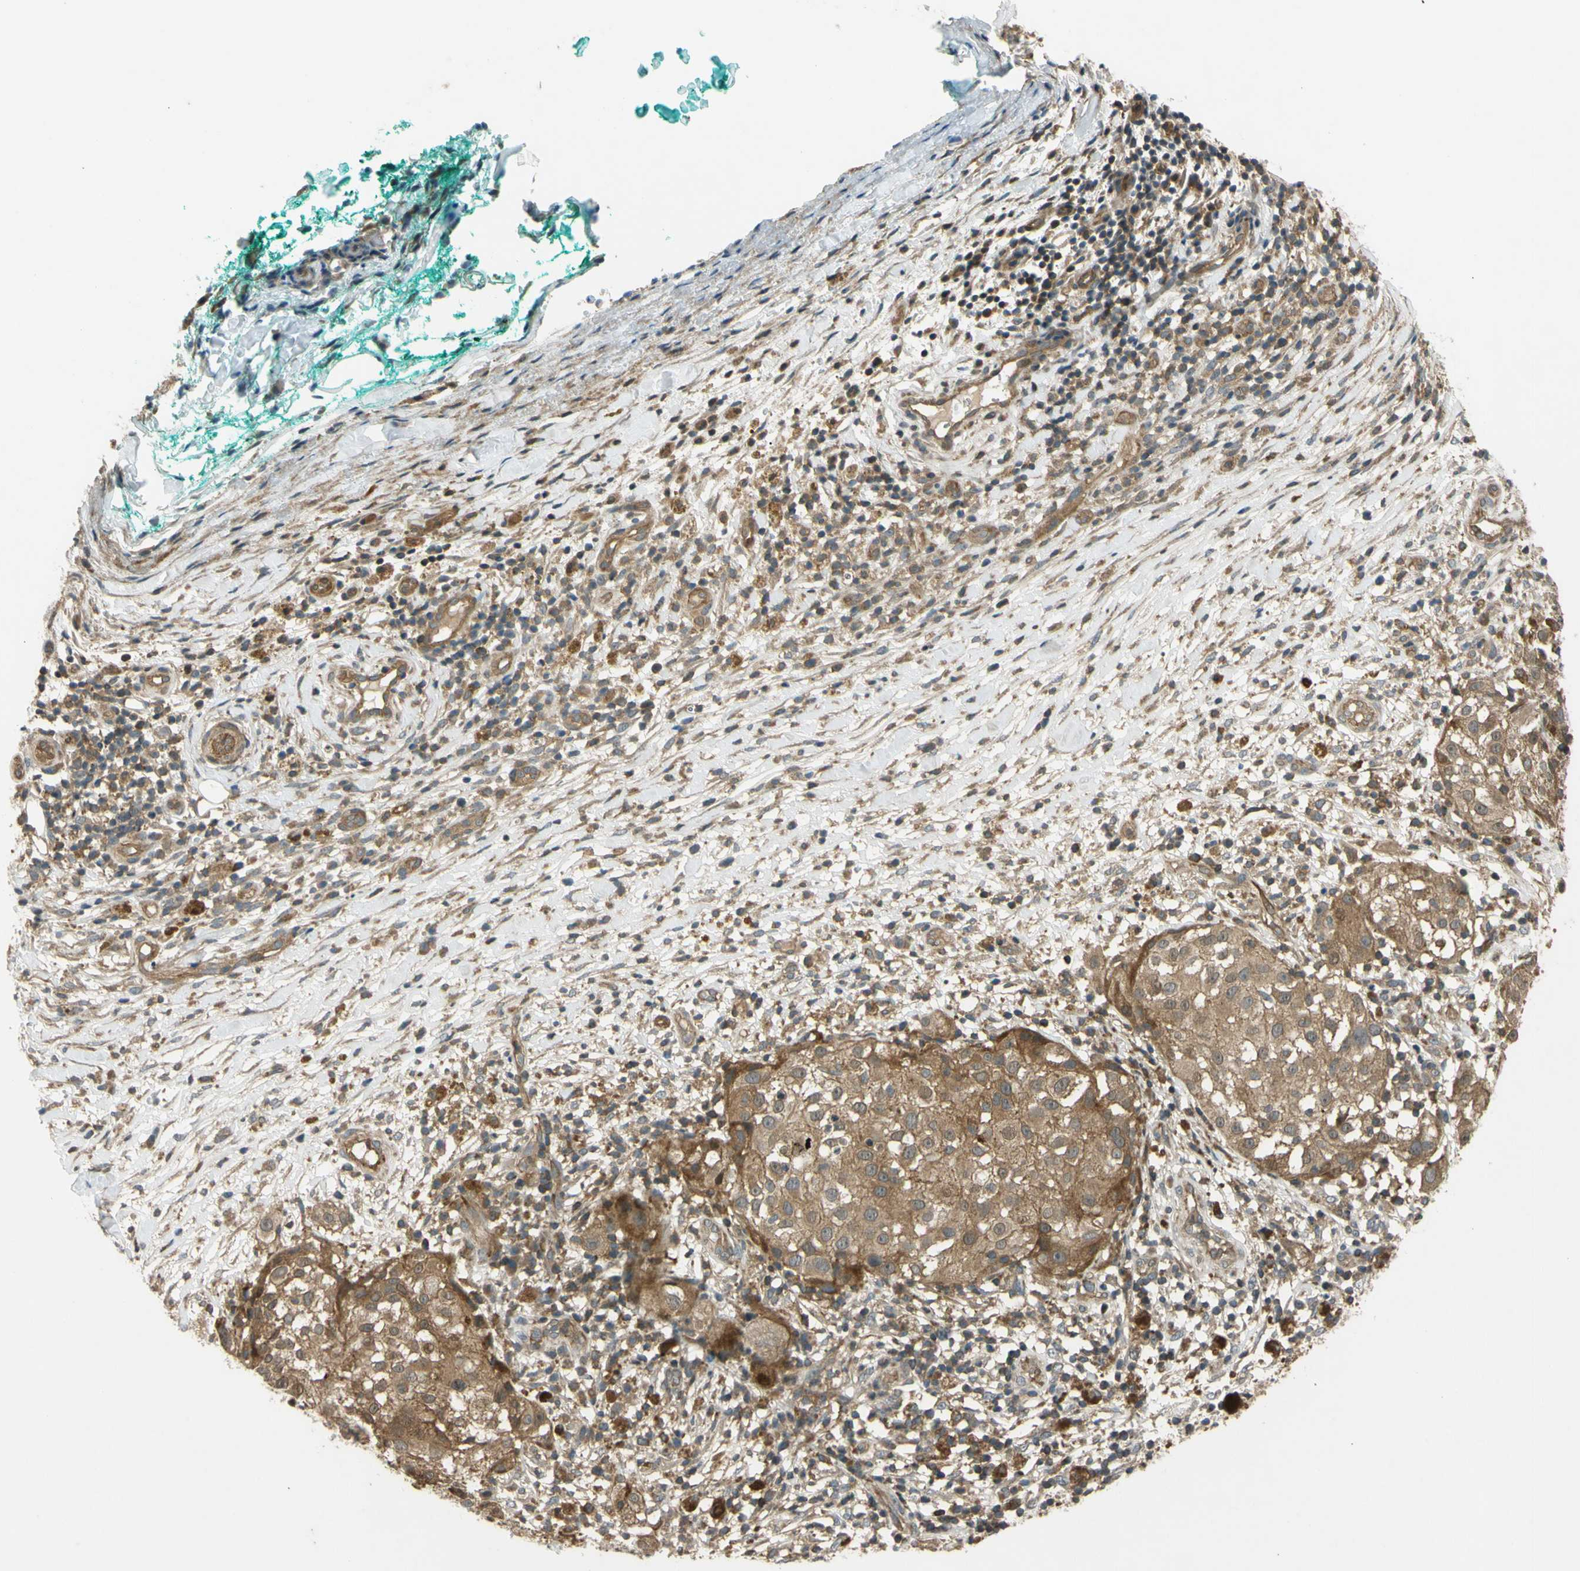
{"staining": {"intensity": "moderate", "quantity": ">75%", "location": "cytoplasmic/membranous"}, "tissue": "melanoma", "cell_type": "Tumor cells", "image_type": "cancer", "snomed": [{"axis": "morphology", "description": "Necrosis, NOS"}, {"axis": "morphology", "description": "Malignant melanoma, NOS"}, {"axis": "topography", "description": "Skin"}], "caption": "An image of human malignant melanoma stained for a protein displays moderate cytoplasmic/membranous brown staining in tumor cells. Nuclei are stained in blue.", "gene": "FLII", "patient": {"sex": "female", "age": 87}}